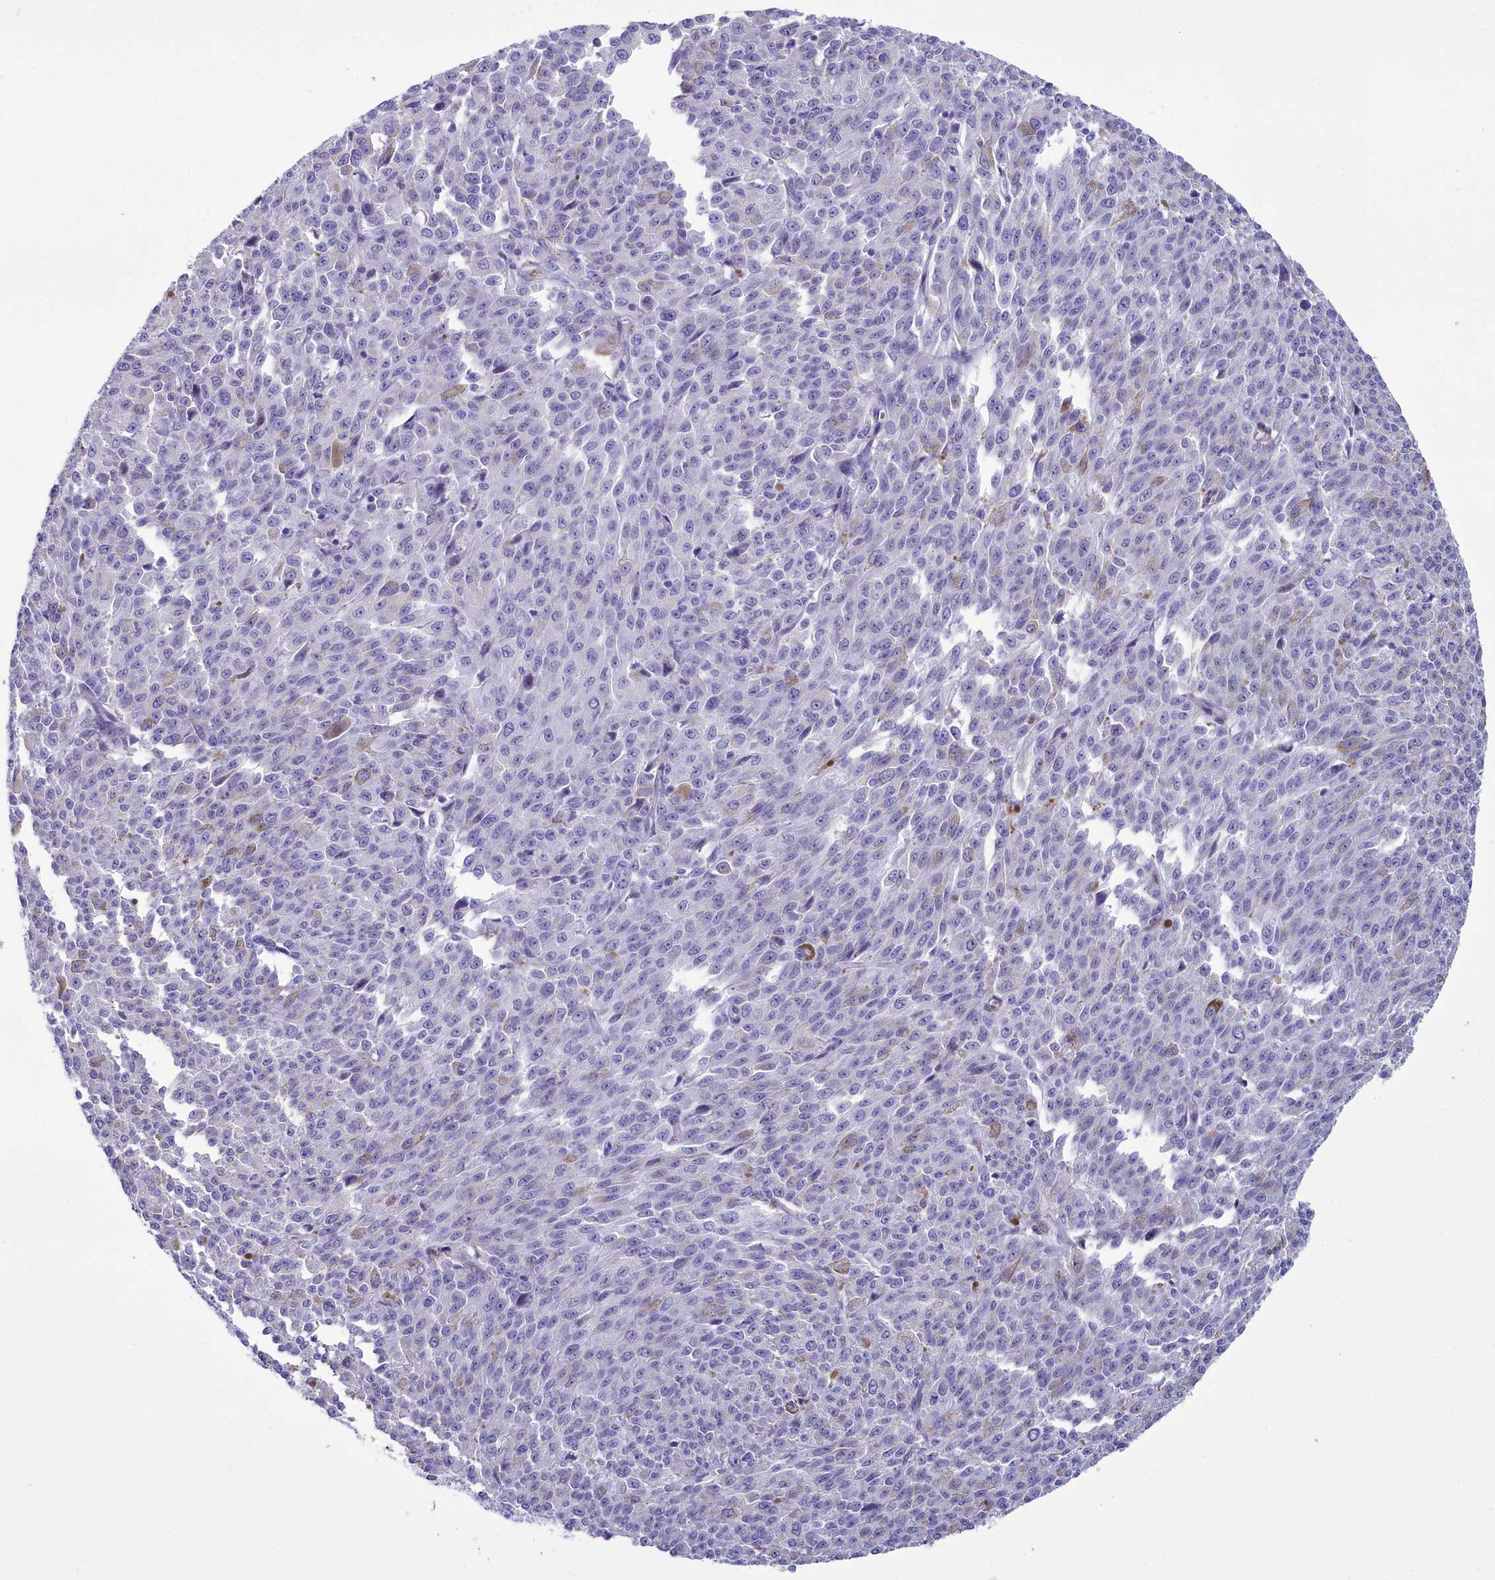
{"staining": {"intensity": "weak", "quantity": "<25%", "location": "cytoplasmic/membranous"}, "tissue": "melanoma", "cell_type": "Tumor cells", "image_type": "cancer", "snomed": [{"axis": "morphology", "description": "Malignant melanoma, NOS"}, {"axis": "topography", "description": "Skin"}], "caption": "Immunohistochemistry (IHC) image of human melanoma stained for a protein (brown), which displays no staining in tumor cells.", "gene": "PPP1R14A", "patient": {"sex": "female", "age": 52}}